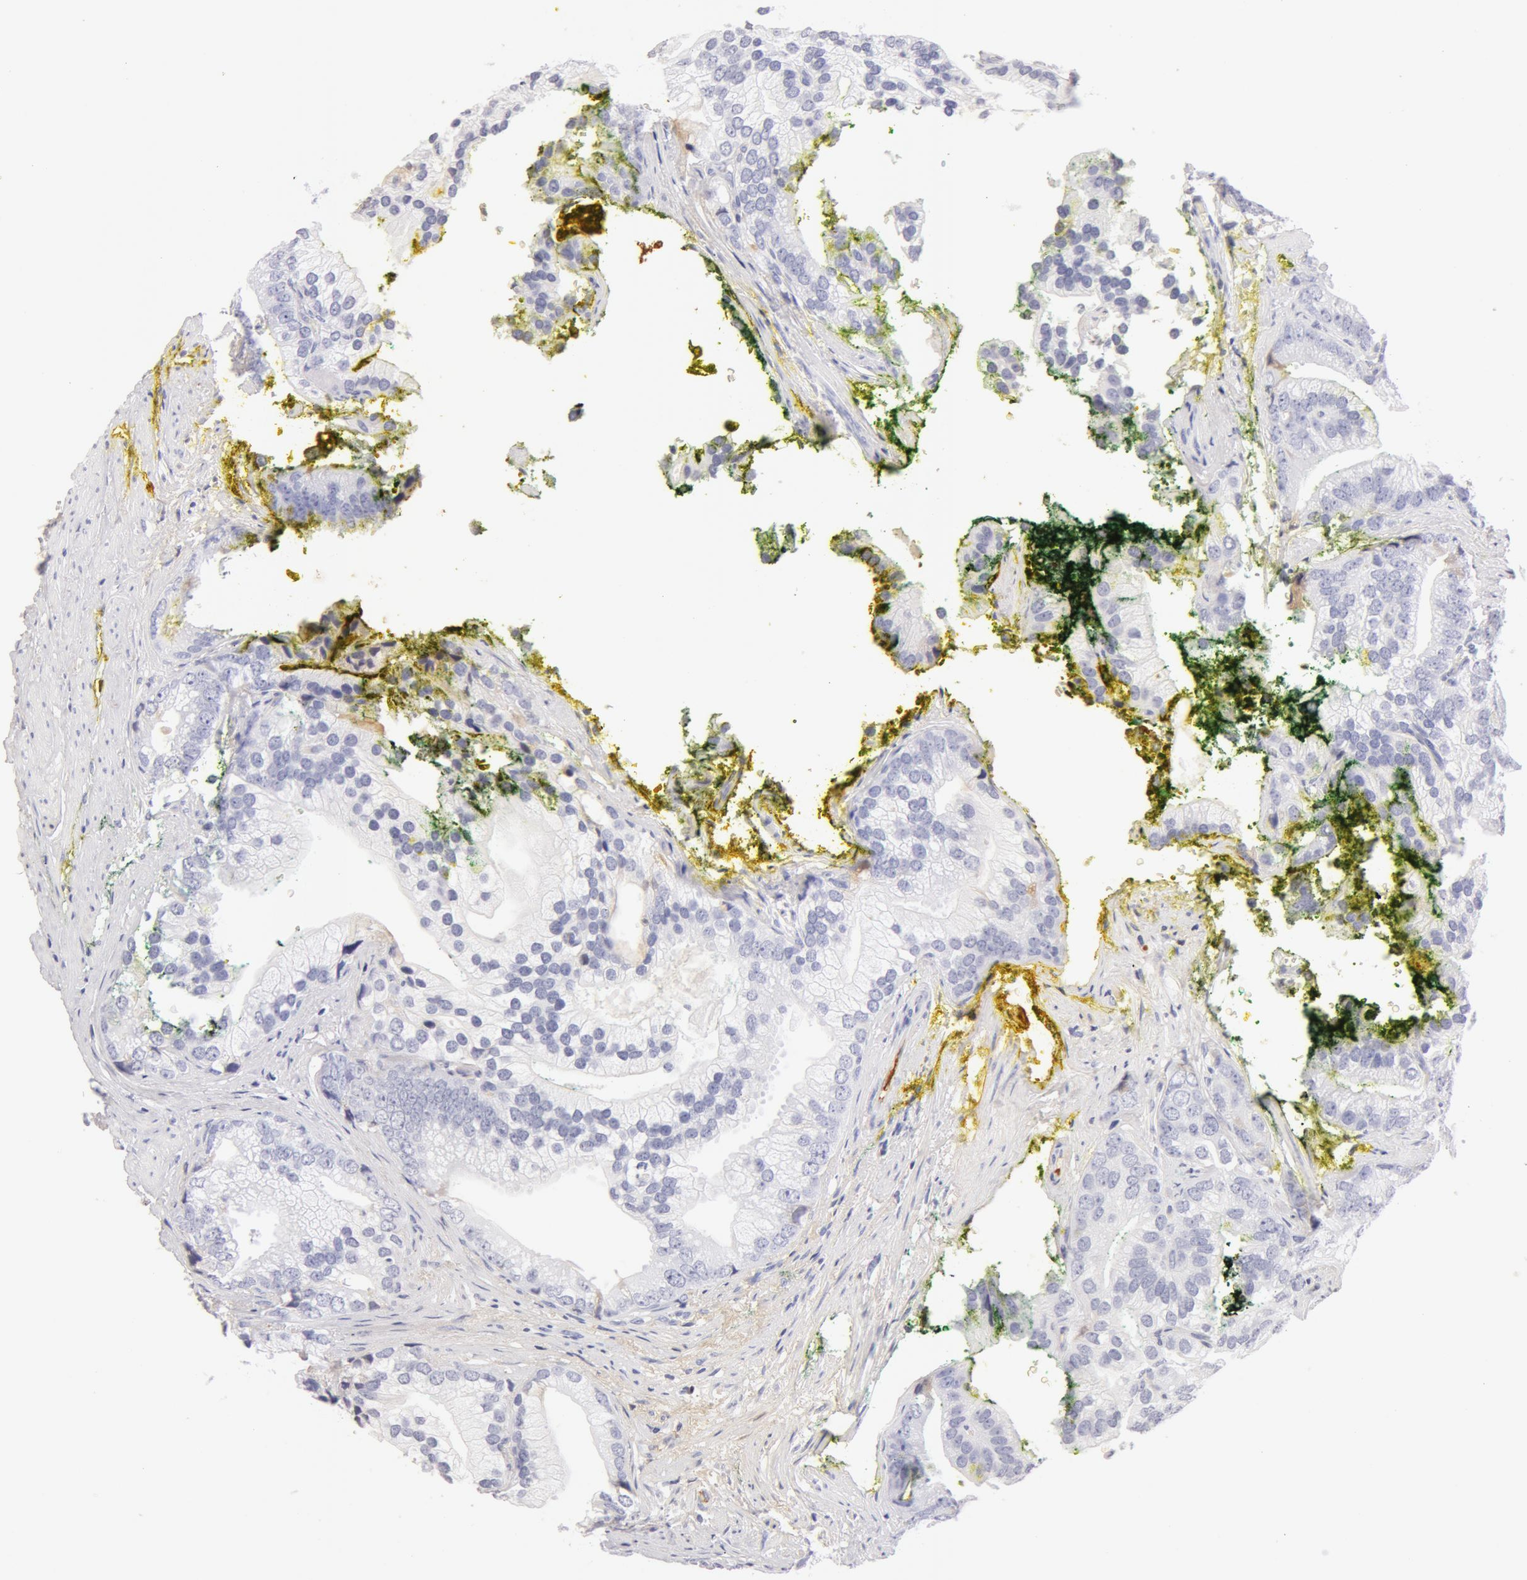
{"staining": {"intensity": "negative", "quantity": "none", "location": "none"}, "tissue": "prostate cancer", "cell_type": "Tumor cells", "image_type": "cancer", "snomed": [{"axis": "morphology", "description": "Adenocarcinoma, Low grade"}, {"axis": "topography", "description": "Prostate"}], "caption": "This is a image of immunohistochemistry (IHC) staining of prostate cancer (adenocarcinoma (low-grade)), which shows no staining in tumor cells.", "gene": "AHSG", "patient": {"sex": "male", "age": 71}}